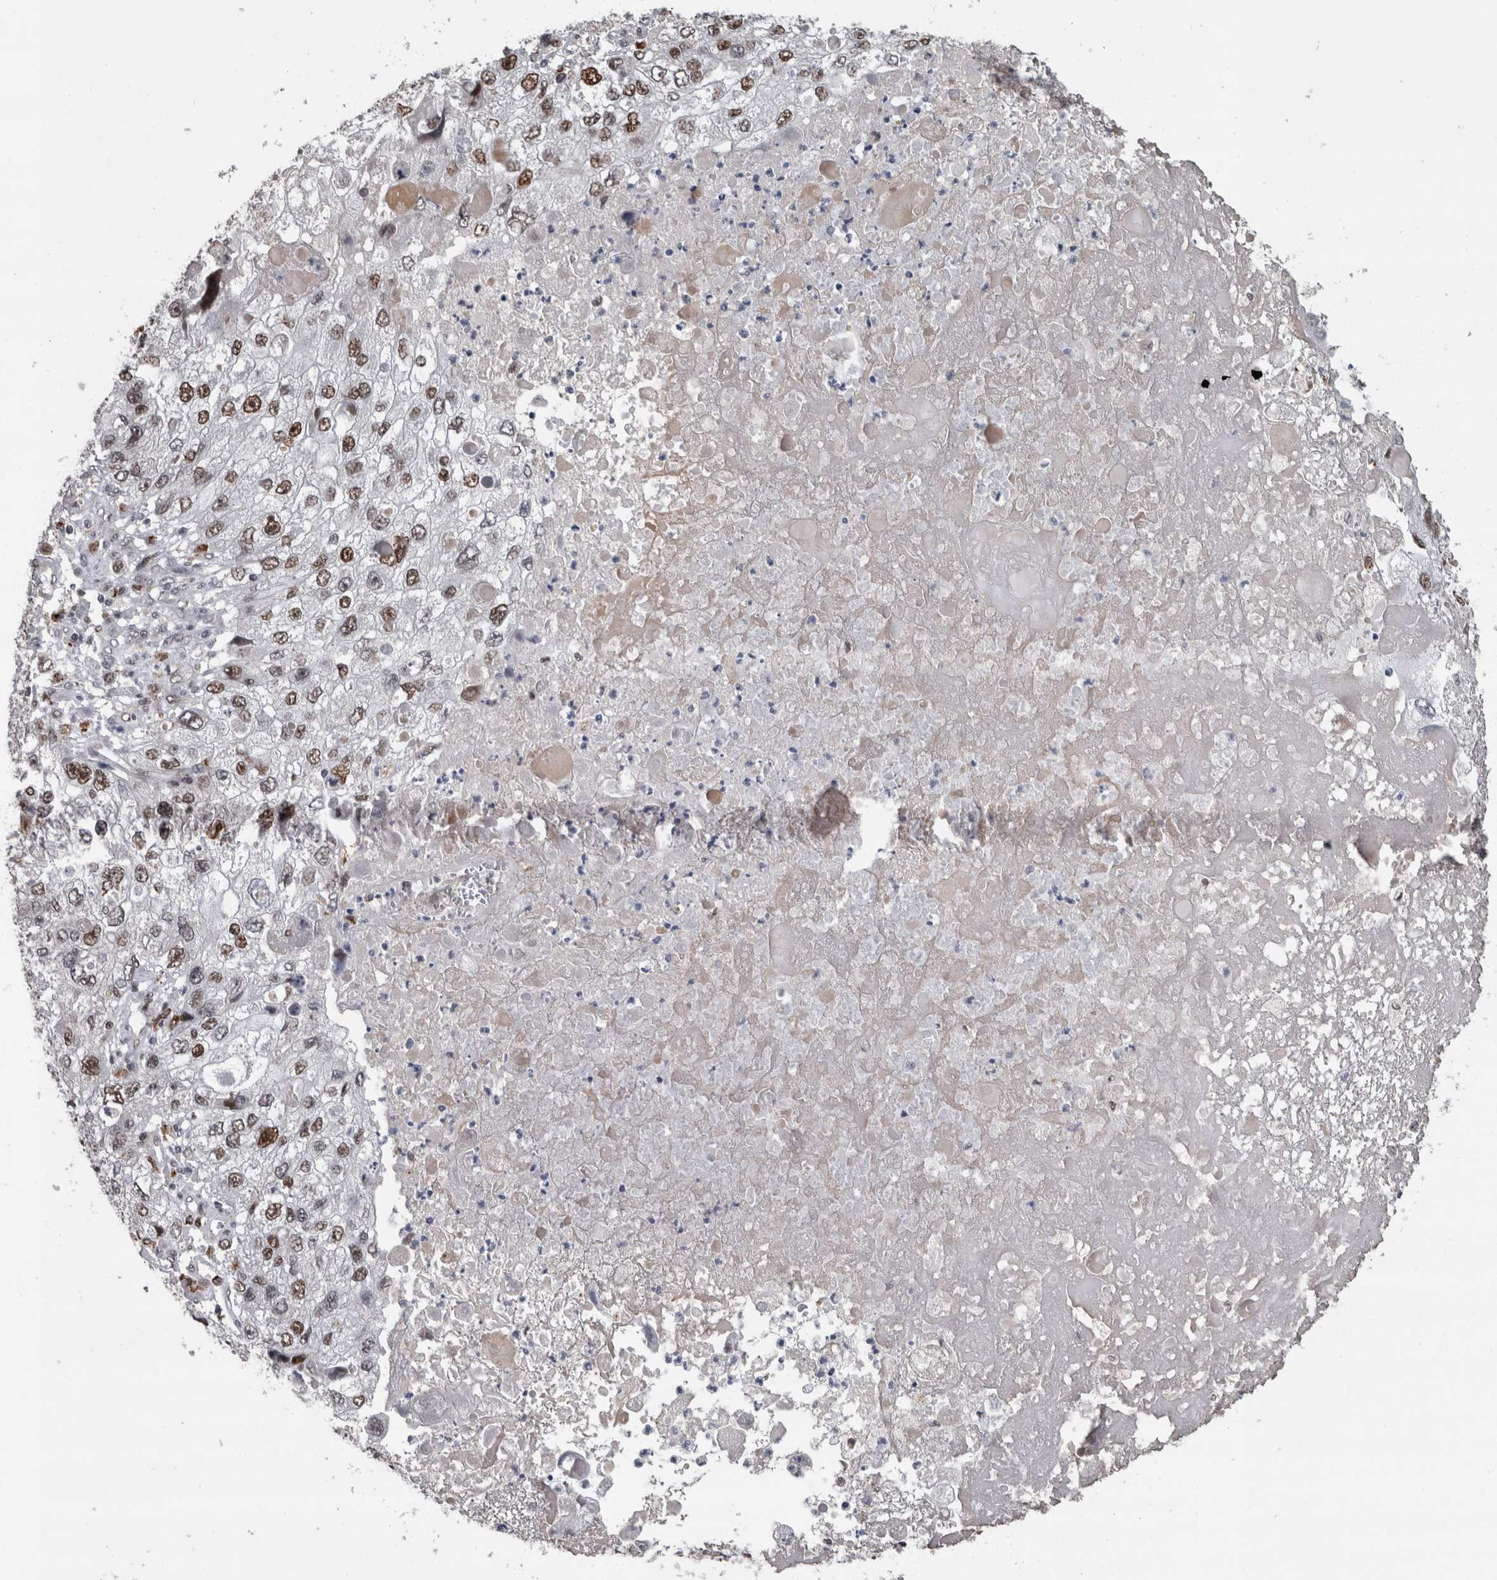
{"staining": {"intensity": "moderate", "quantity": ">75%", "location": "nuclear"}, "tissue": "endometrial cancer", "cell_type": "Tumor cells", "image_type": "cancer", "snomed": [{"axis": "morphology", "description": "Adenocarcinoma, NOS"}, {"axis": "topography", "description": "Endometrium"}], "caption": "Immunohistochemistry (IHC) (DAB) staining of endometrial cancer displays moderate nuclear protein staining in about >75% of tumor cells.", "gene": "POLD2", "patient": {"sex": "female", "age": 49}}